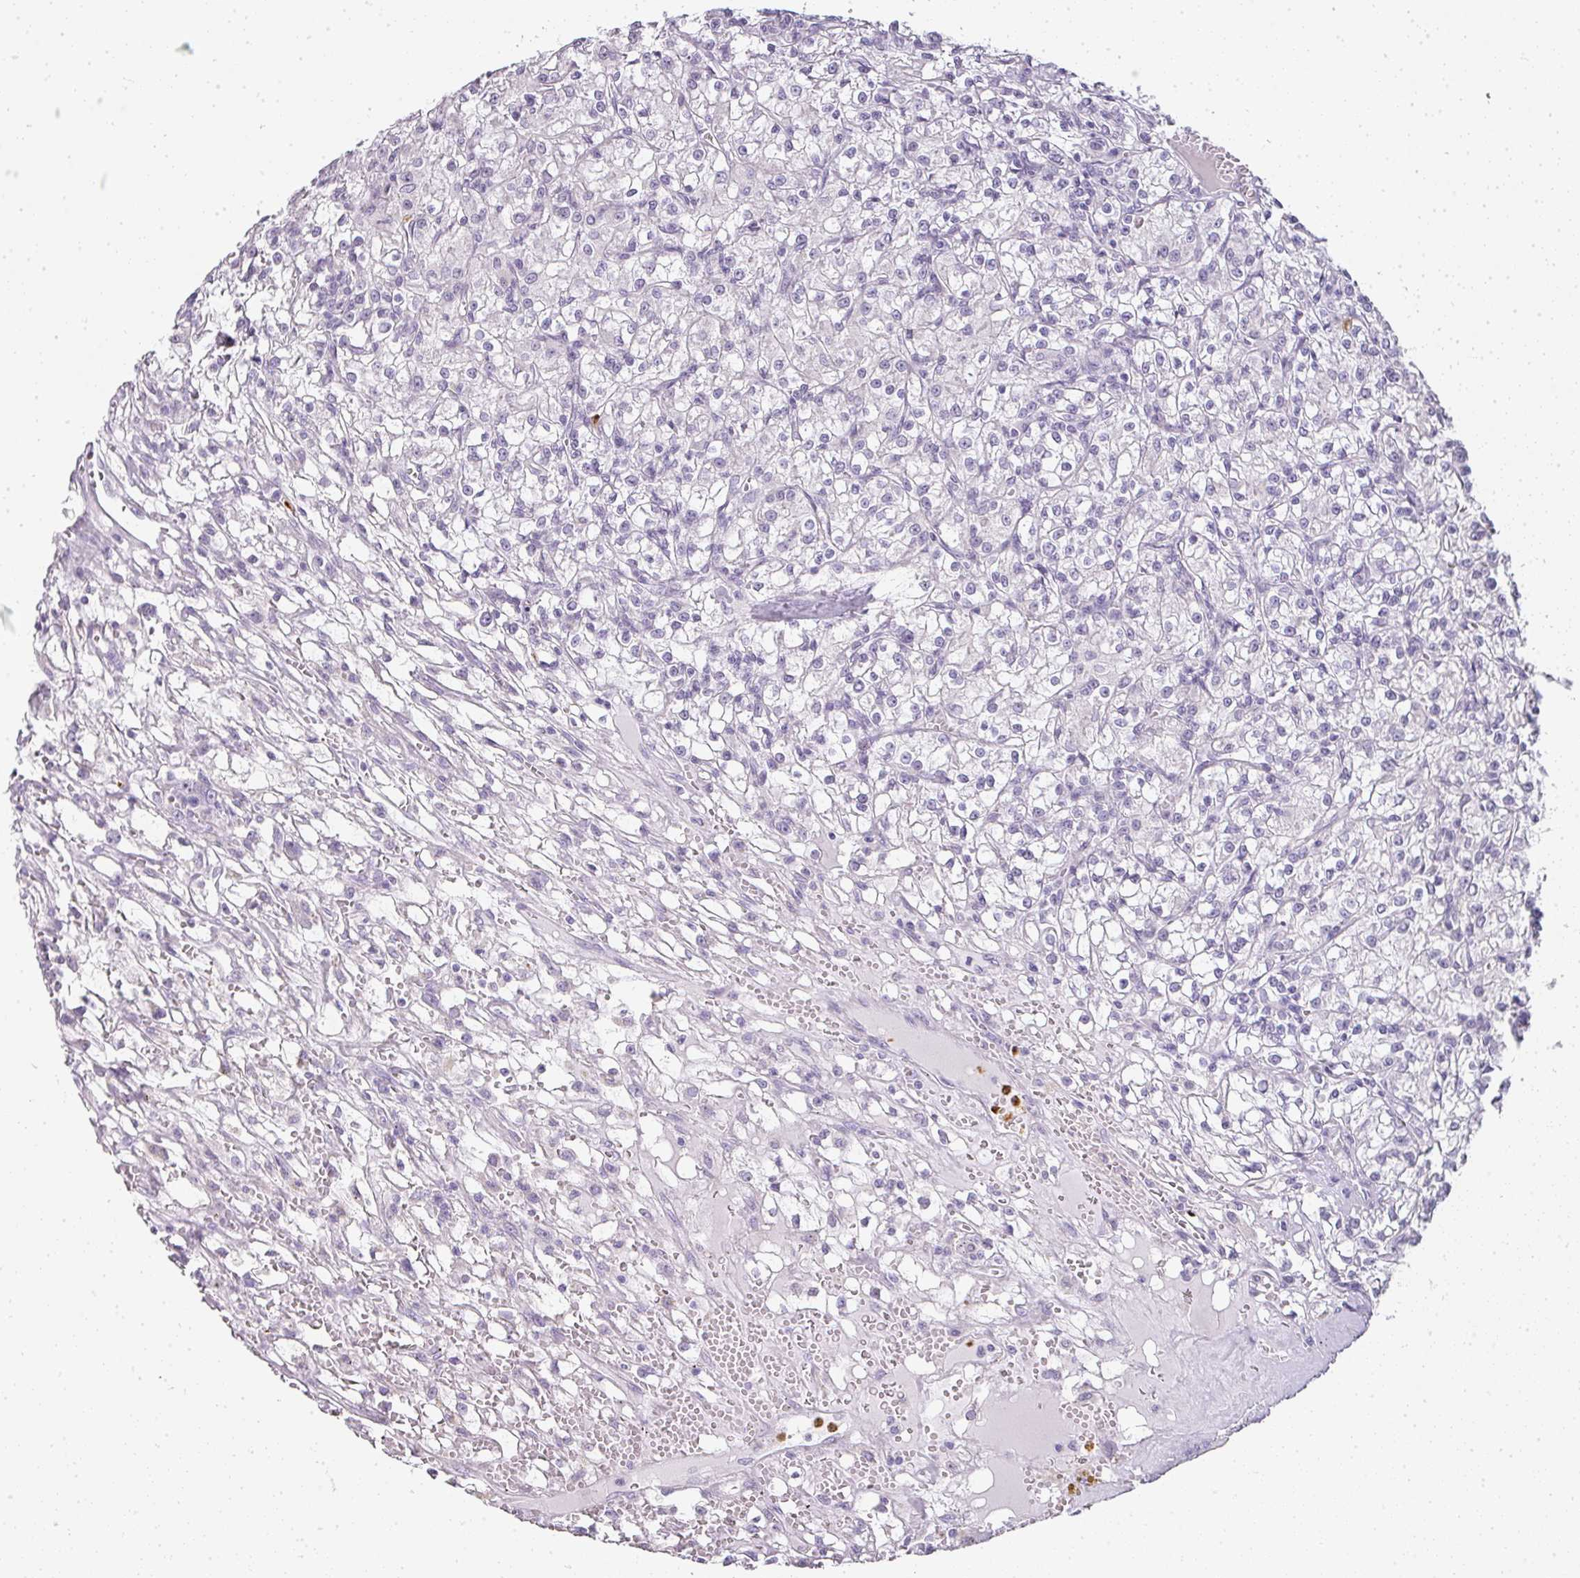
{"staining": {"intensity": "negative", "quantity": "none", "location": "none"}, "tissue": "renal cancer", "cell_type": "Tumor cells", "image_type": "cancer", "snomed": [{"axis": "morphology", "description": "Adenocarcinoma, NOS"}, {"axis": "topography", "description": "Kidney"}], "caption": "Renal cancer (adenocarcinoma) was stained to show a protein in brown. There is no significant staining in tumor cells.", "gene": "CAMP", "patient": {"sex": "female", "age": 59}}